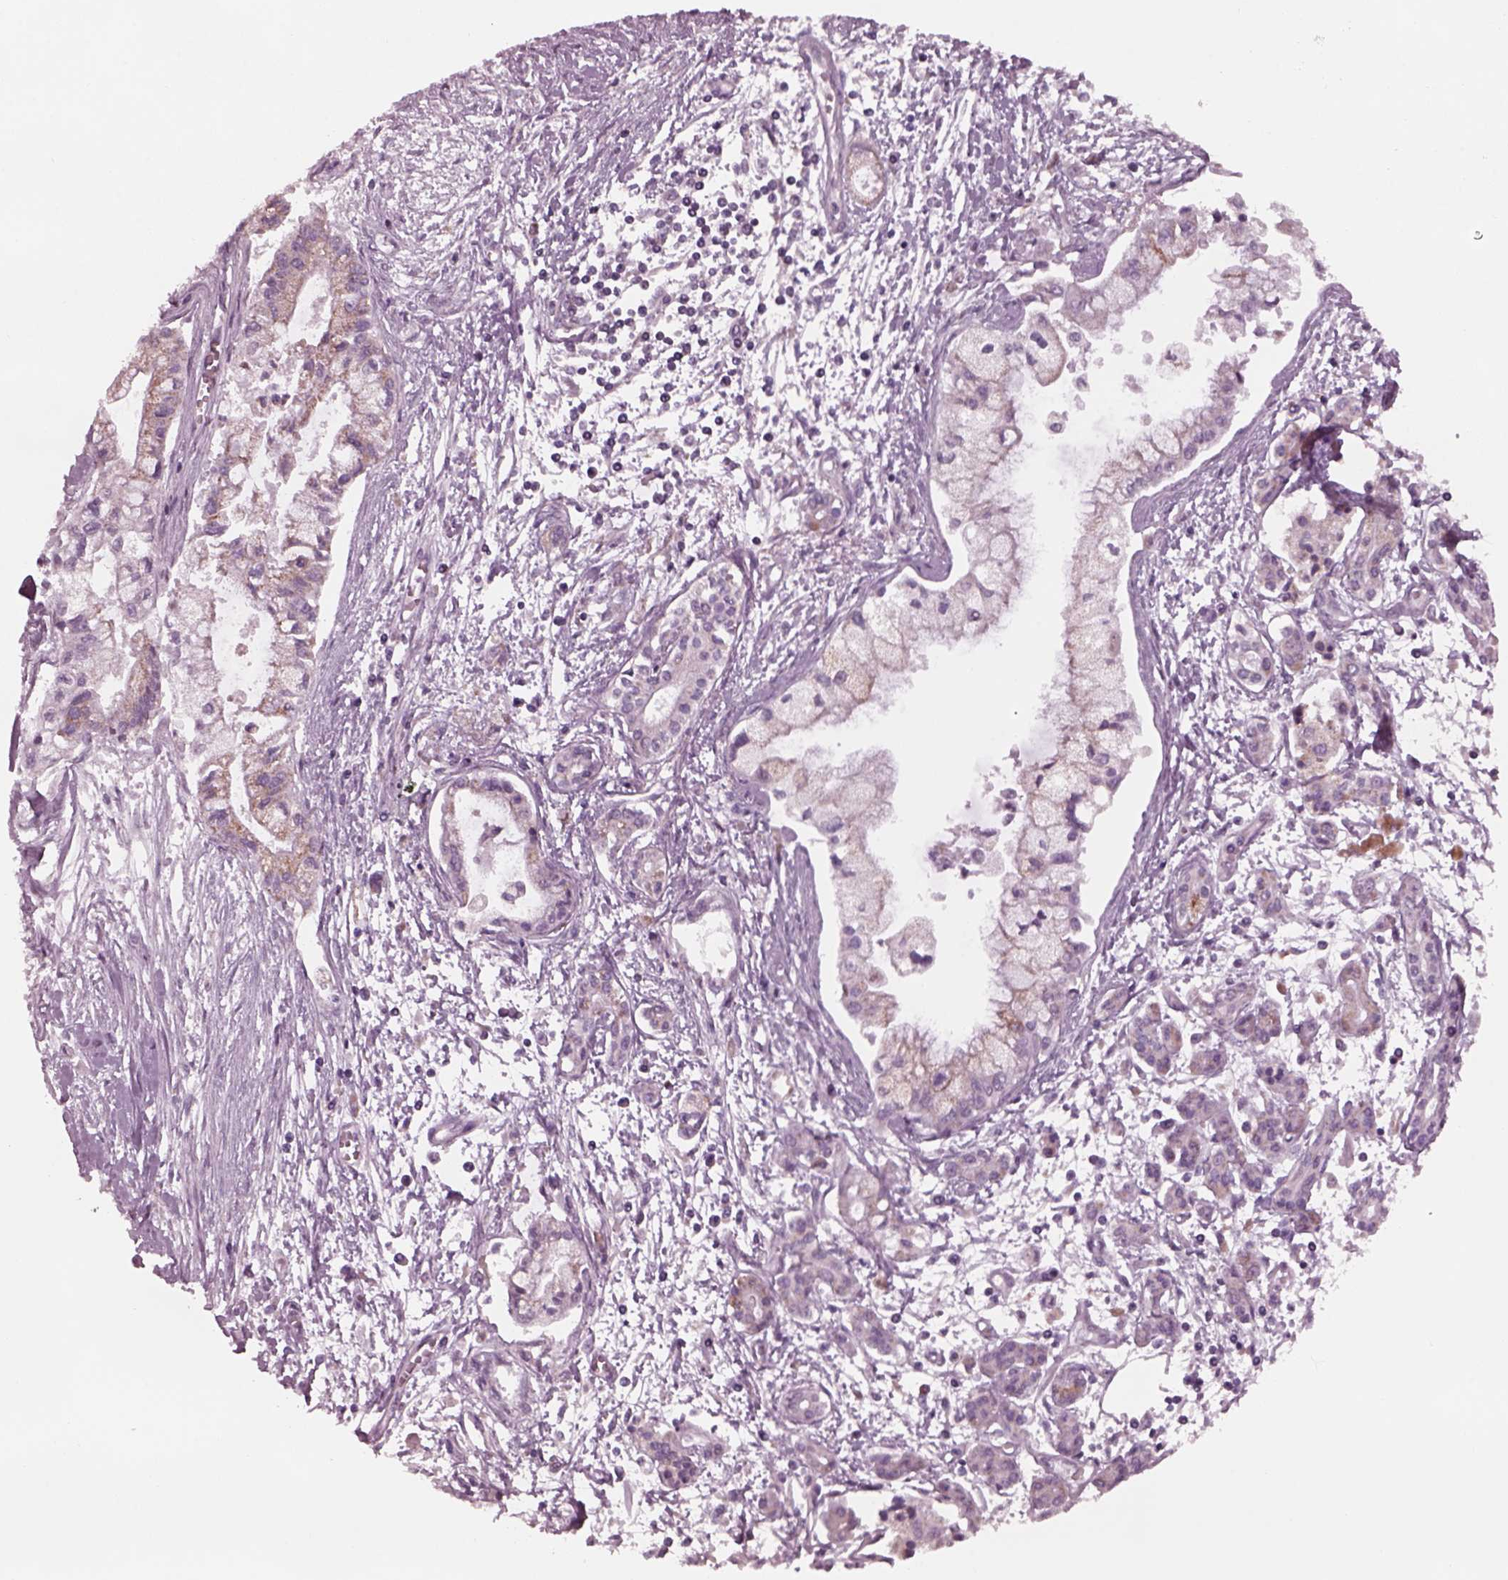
{"staining": {"intensity": "weak", "quantity": "<25%", "location": "cytoplasmic/membranous"}, "tissue": "pancreatic cancer", "cell_type": "Tumor cells", "image_type": "cancer", "snomed": [{"axis": "morphology", "description": "Adenocarcinoma, NOS"}, {"axis": "topography", "description": "Pancreas"}], "caption": "IHC of human pancreatic adenocarcinoma reveals no positivity in tumor cells. Brightfield microscopy of immunohistochemistry stained with DAB (brown) and hematoxylin (blue), captured at high magnification.", "gene": "CELSR3", "patient": {"sex": "male", "age": 54}}